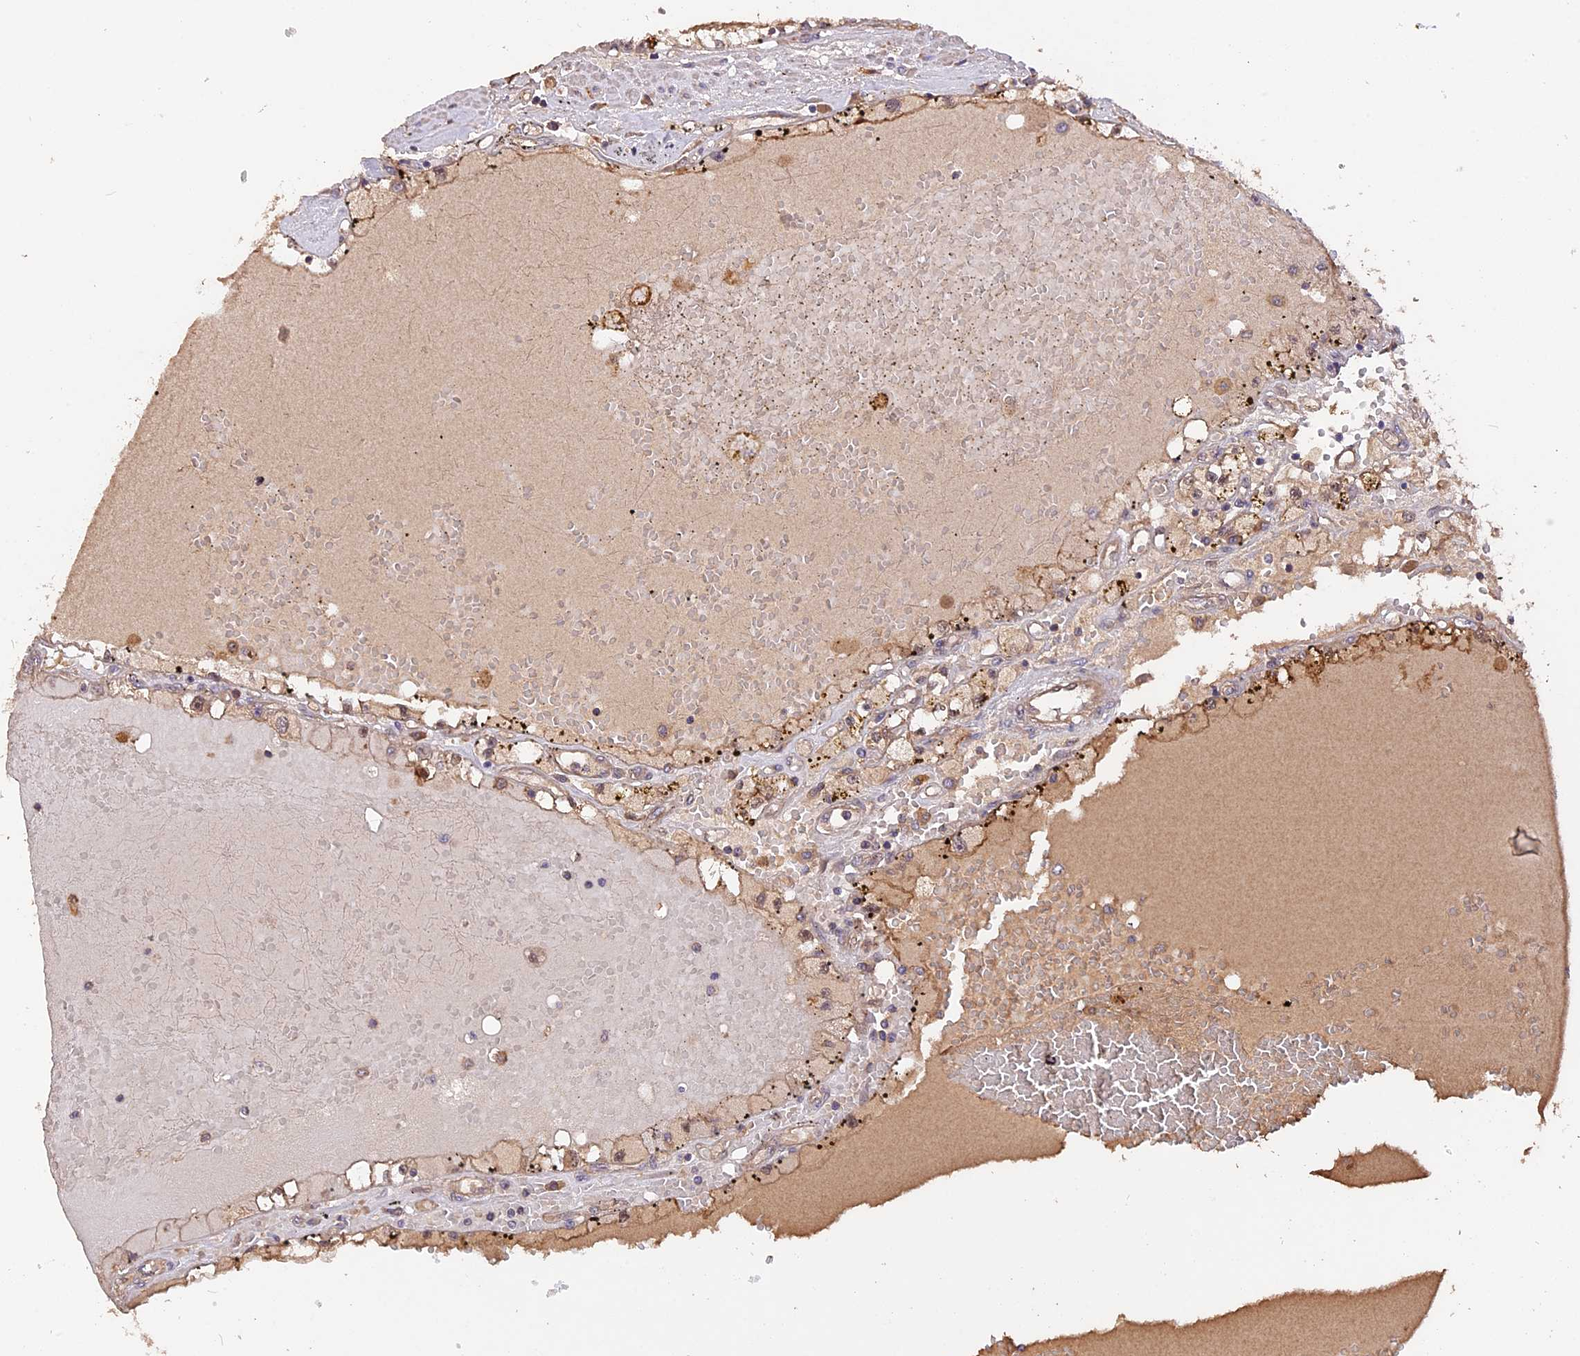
{"staining": {"intensity": "weak", "quantity": "25%-75%", "location": "cytoplasmic/membranous"}, "tissue": "renal cancer", "cell_type": "Tumor cells", "image_type": "cancer", "snomed": [{"axis": "morphology", "description": "Adenocarcinoma, NOS"}, {"axis": "topography", "description": "Kidney"}], "caption": "Immunohistochemical staining of renal cancer reveals low levels of weak cytoplasmic/membranous expression in approximately 25%-75% of tumor cells.", "gene": "RASAL1", "patient": {"sex": "male", "age": 56}}